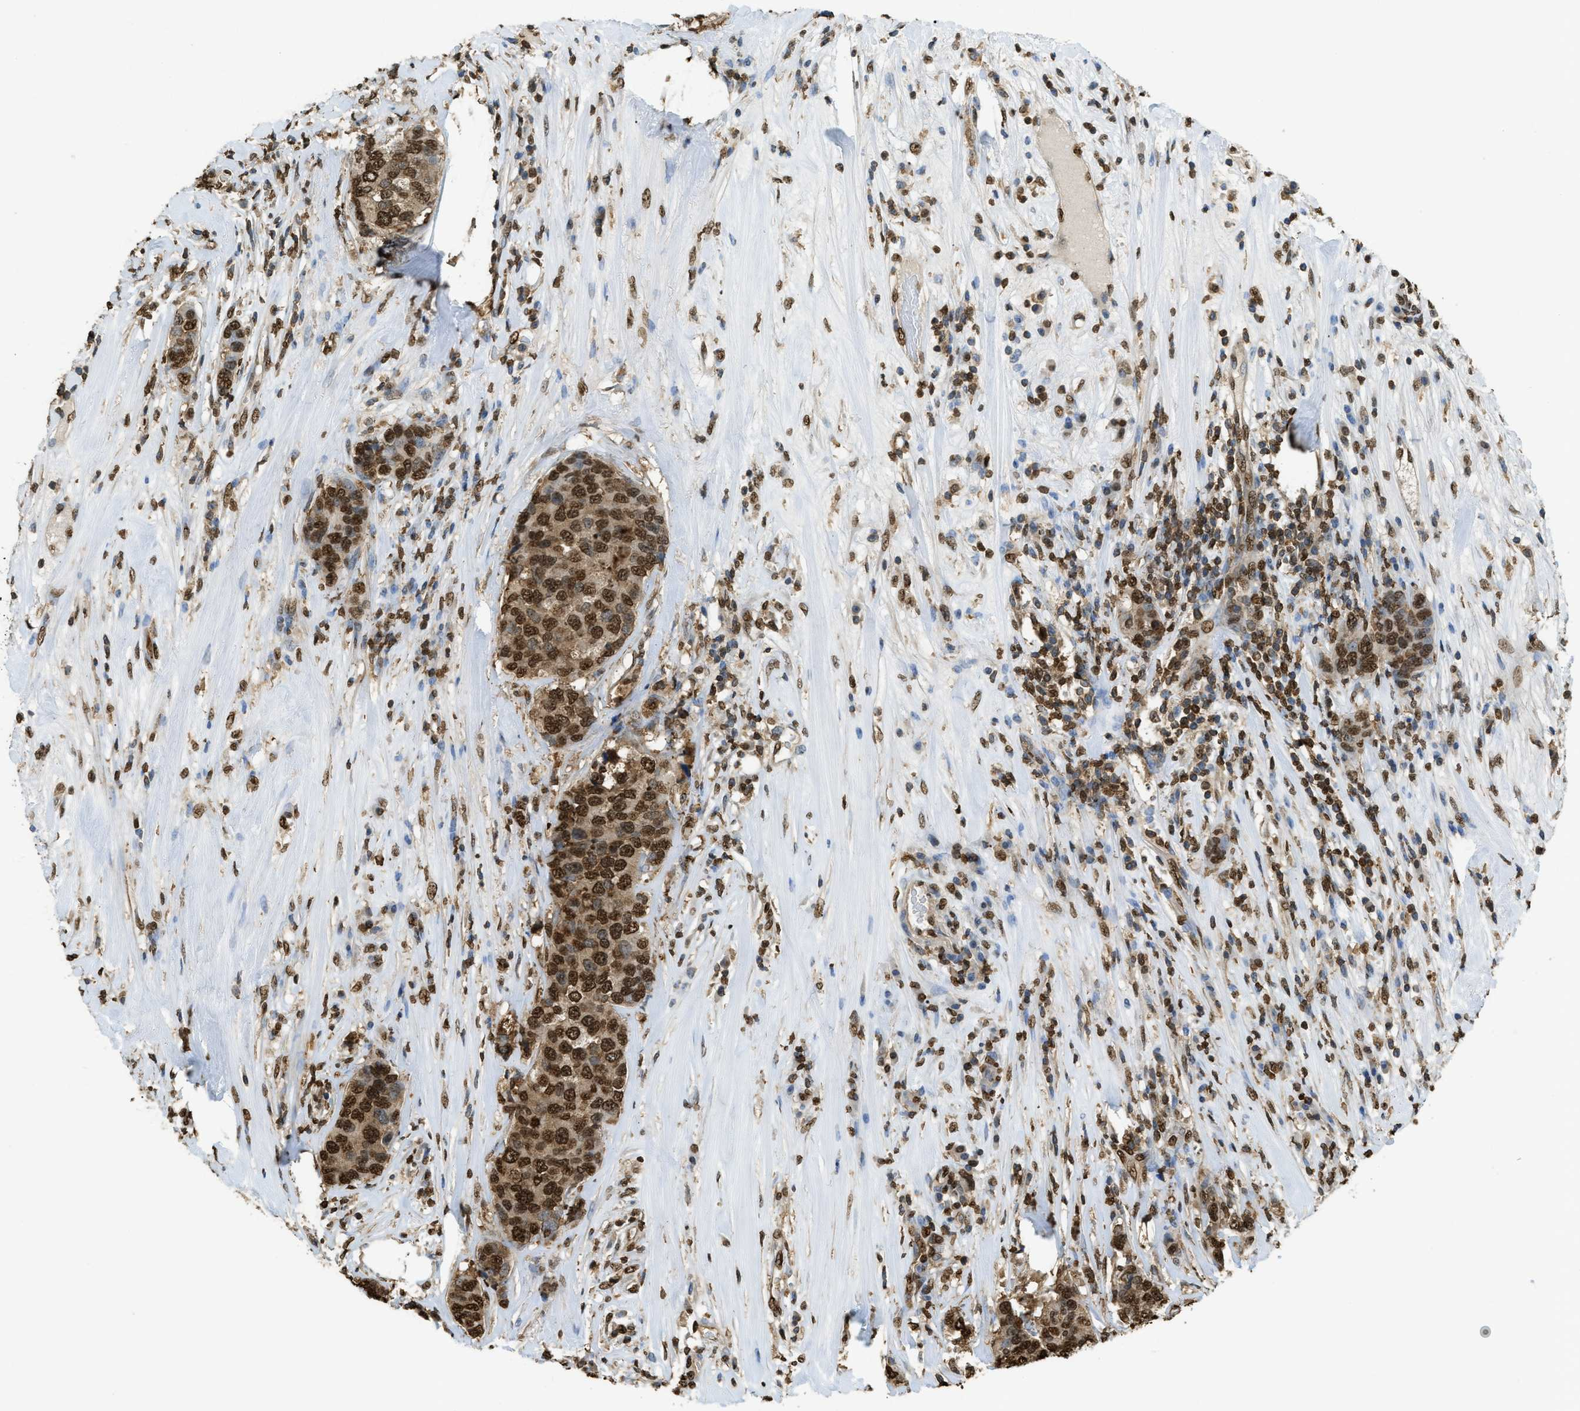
{"staining": {"intensity": "strong", "quantity": ">75%", "location": "cytoplasmic/membranous,nuclear"}, "tissue": "breast cancer", "cell_type": "Tumor cells", "image_type": "cancer", "snomed": [{"axis": "morphology", "description": "Lobular carcinoma"}, {"axis": "topography", "description": "Breast"}], "caption": "Lobular carcinoma (breast) was stained to show a protein in brown. There is high levels of strong cytoplasmic/membranous and nuclear expression in about >75% of tumor cells. The staining was performed using DAB to visualize the protein expression in brown, while the nuclei were stained in blue with hematoxylin (Magnification: 20x).", "gene": "NR5A2", "patient": {"sex": "female", "age": 59}}